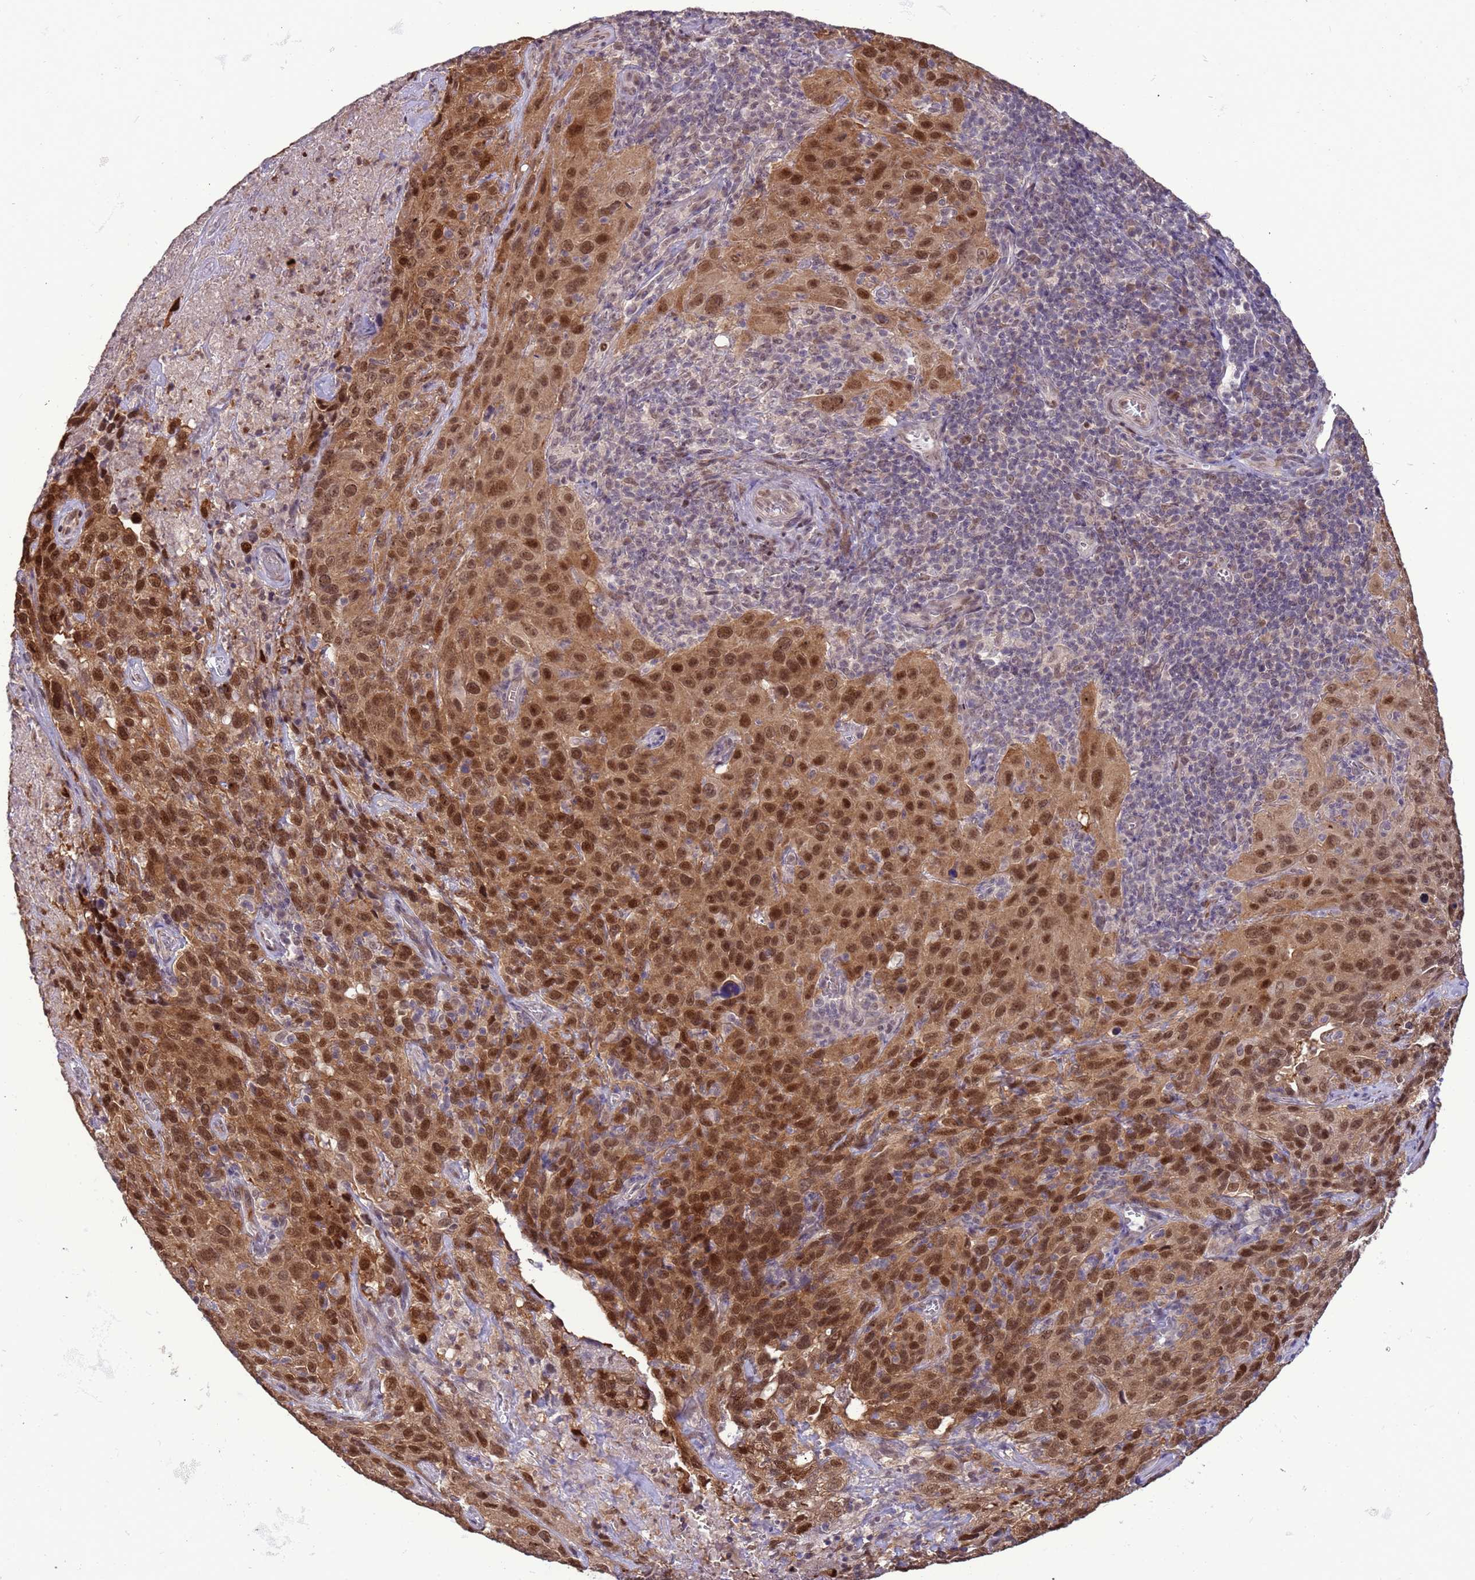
{"staining": {"intensity": "strong", "quantity": ">75%", "location": "nuclear"}, "tissue": "cervical cancer", "cell_type": "Tumor cells", "image_type": "cancer", "snomed": [{"axis": "morphology", "description": "Squamous cell carcinoma, NOS"}, {"axis": "topography", "description": "Cervix"}], "caption": "Protein staining by immunohistochemistry reveals strong nuclear staining in approximately >75% of tumor cells in cervical cancer.", "gene": "ZBTB5", "patient": {"sex": "female", "age": 51}}